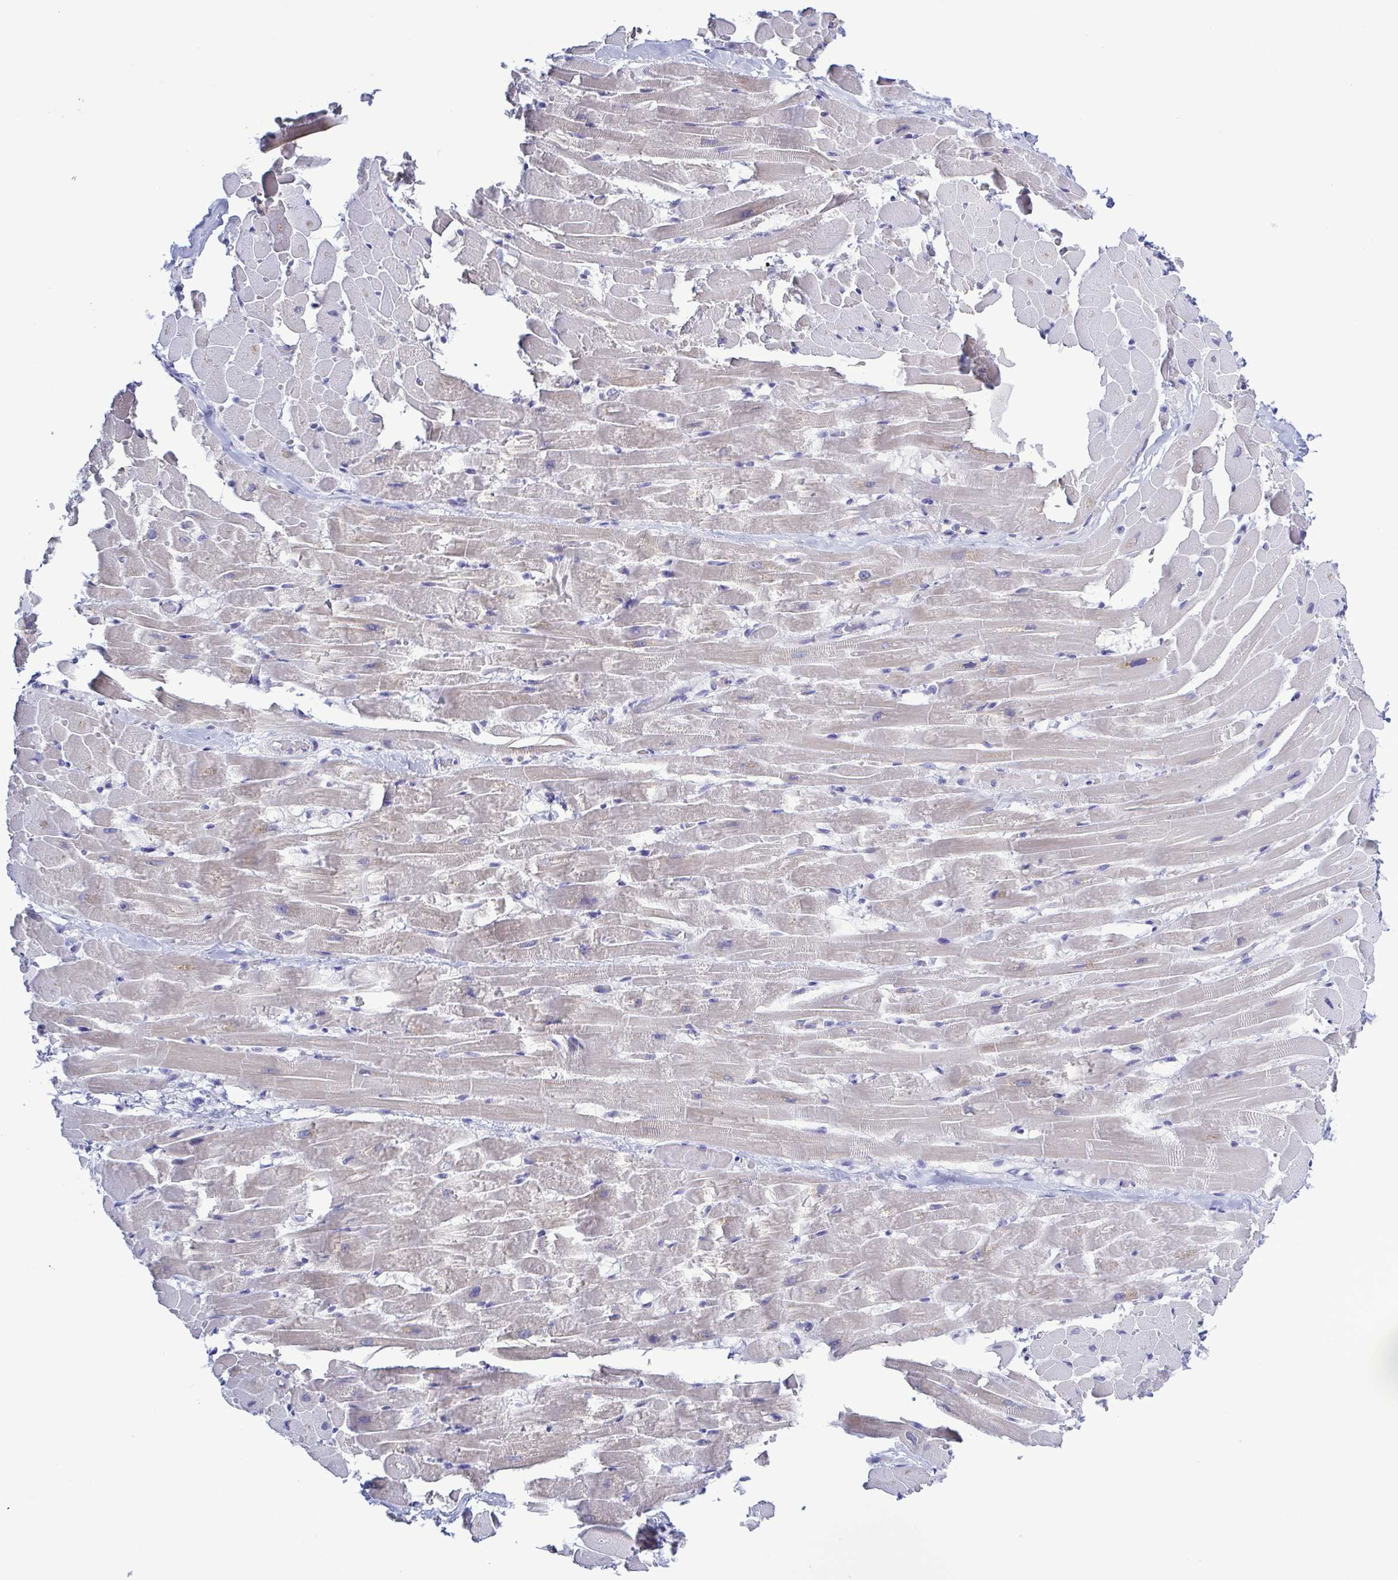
{"staining": {"intensity": "negative", "quantity": "none", "location": "none"}, "tissue": "heart muscle", "cell_type": "Cardiomyocytes", "image_type": "normal", "snomed": [{"axis": "morphology", "description": "Normal tissue, NOS"}, {"axis": "topography", "description": "Heart"}], "caption": "Immunohistochemistry (IHC) micrograph of normal heart muscle stained for a protein (brown), which displays no positivity in cardiomyocytes. Brightfield microscopy of IHC stained with DAB (3,3'-diaminobenzidine) (brown) and hematoxylin (blue), captured at high magnification.", "gene": "TEX12", "patient": {"sex": "male", "age": 37}}